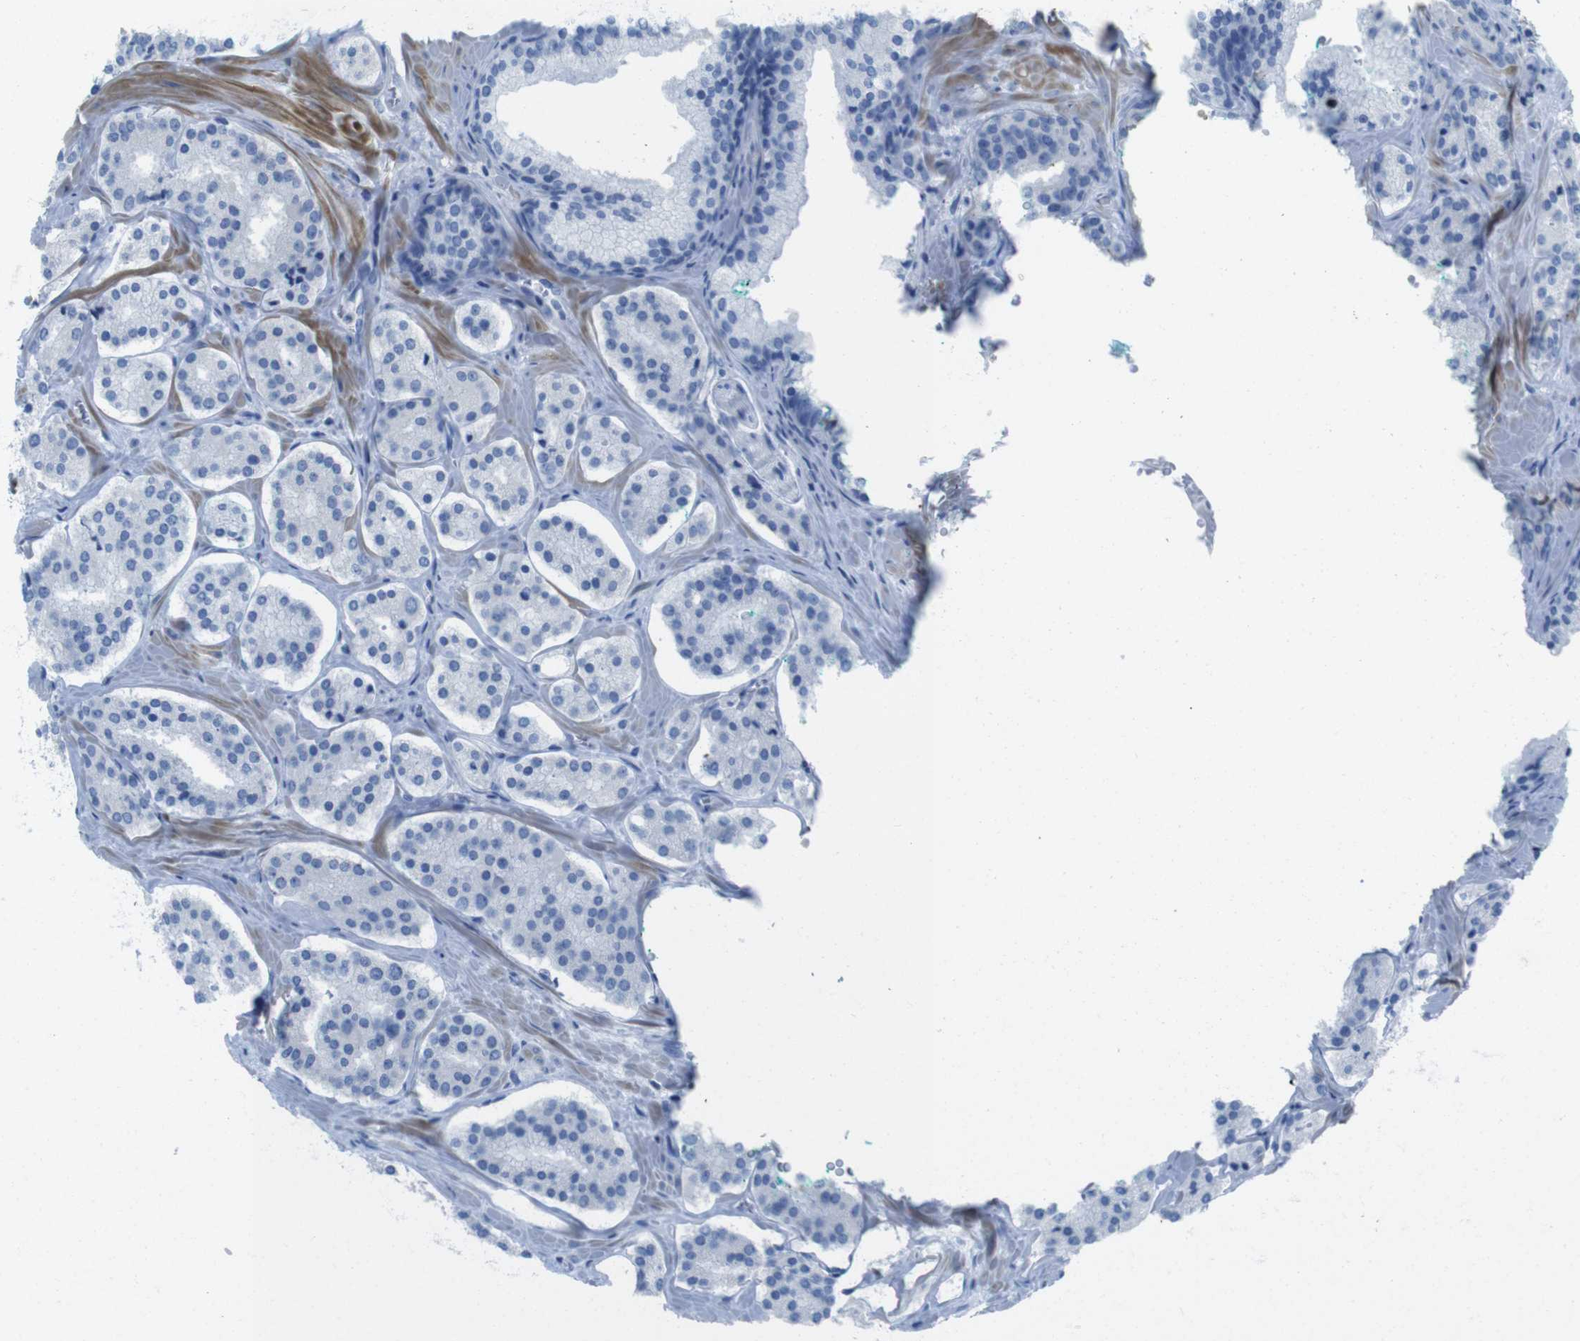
{"staining": {"intensity": "negative", "quantity": "none", "location": "none"}, "tissue": "prostate cancer", "cell_type": "Tumor cells", "image_type": "cancer", "snomed": [{"axis": "morphology", "description": "Adenocarcinoma, High grade"}, {"axis": "topography", "description": "Prostate"}], "caption": "A high-resolution image shows IHC staining of prostate adenocarcinoma (high-grade), which demonstrates no significant expression in tumor cells. (Brightfield microscopy of DAB IHC at high magnification).", "gene": "ASIC5", "patient": {"sex": "male", "age": 60}}